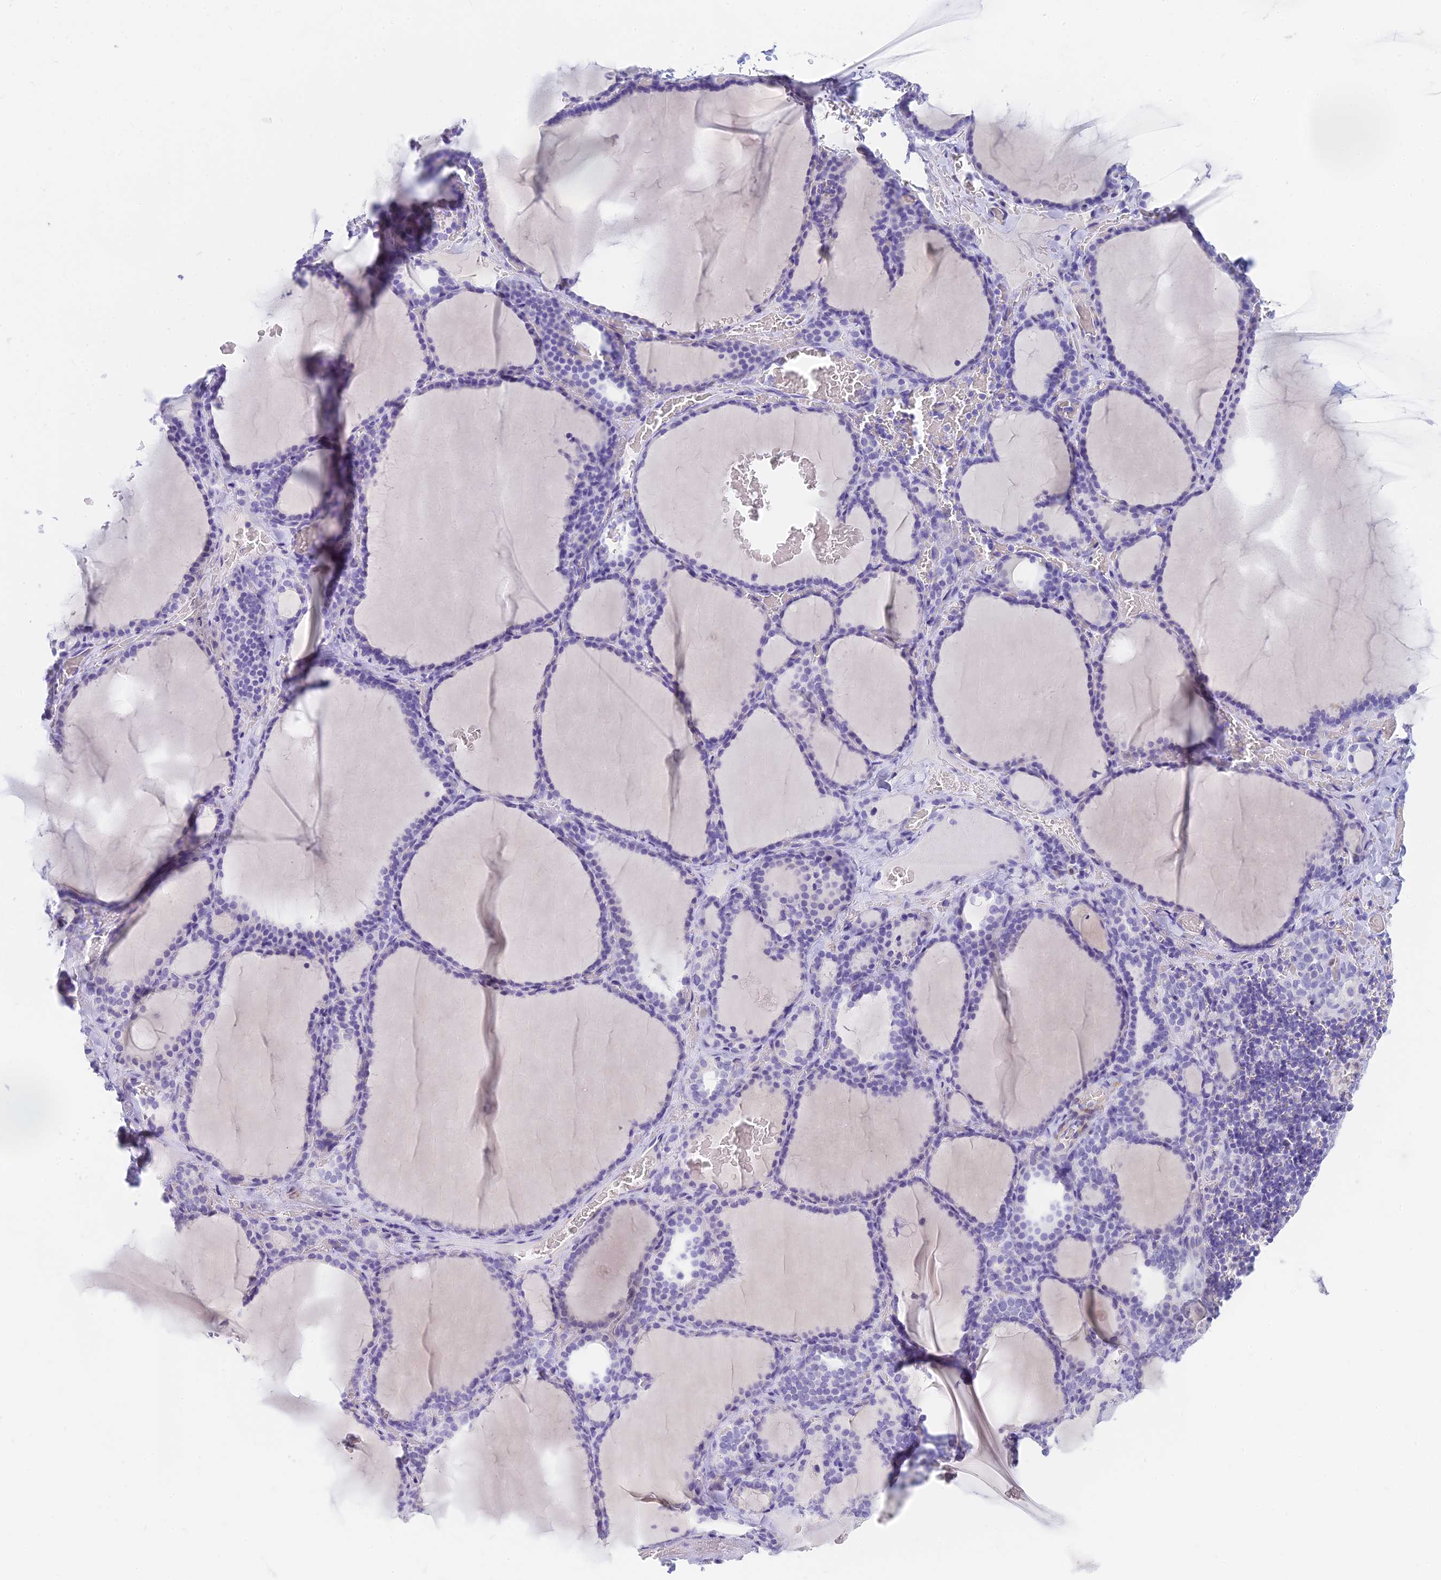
{"staining": {"intensity": "negative", "quantity": "none", "location": "none"}, "tissue": "thyroid gland", "cell_type": "Glandular cells", "image_type": "normal", "snomed": [{"axis": "morphology", "description": "Normal tissue, NOS"}, {"axis": "topography", "description": "Thyroid gland"}], "caption": "Photomicrograph shows no significant protein positivity in glandular cells of normal thyroid gland.", "gene": "SLC36A2", "patient": {"sex": "female", "age": 39}}